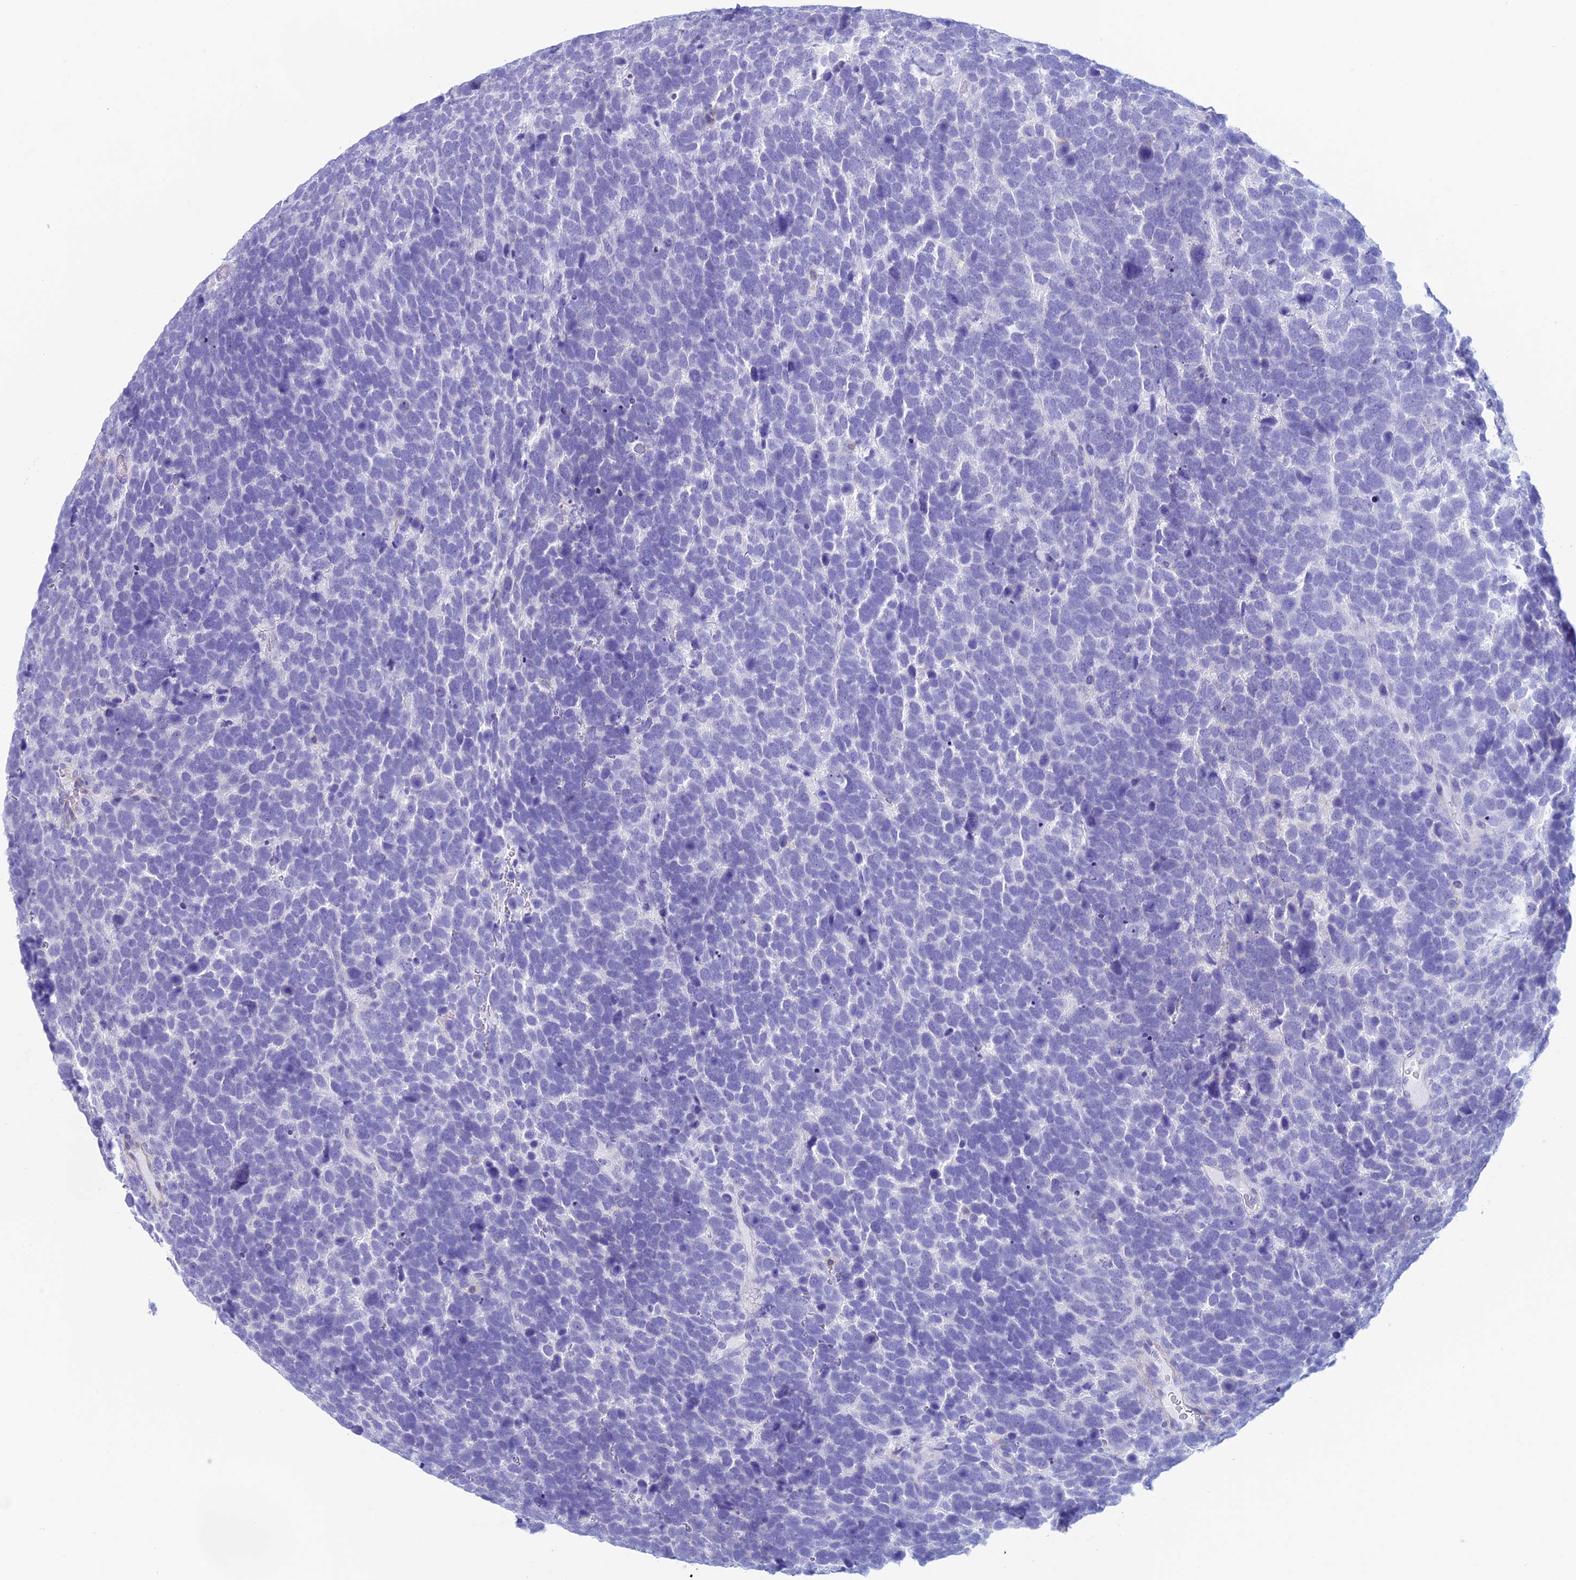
{"staining": {"intensity": "negative", "quantity": "none", "location": "none"}, "tissue": "urothelial cancer", "cell_type": "Tumor cells", "image_type": "cancer", "snomed": [{"axis": "morphology", "description": "Urothelial carcinoma, High grade"}, {"axis": "topography", "description": "Urinary bladder"}], "caption": "A photomicrograph of human urothelial cancer is negative for staining in tumor cells. (Stains: DAB (3,3'-diaminobenzidine) immunohistochemistry with hematoxylin counter stain, Microscopy: brightfield microscopy at high magnification).", "gene": "KCNK17", "patient": {"sex": "female", "age": 82}}